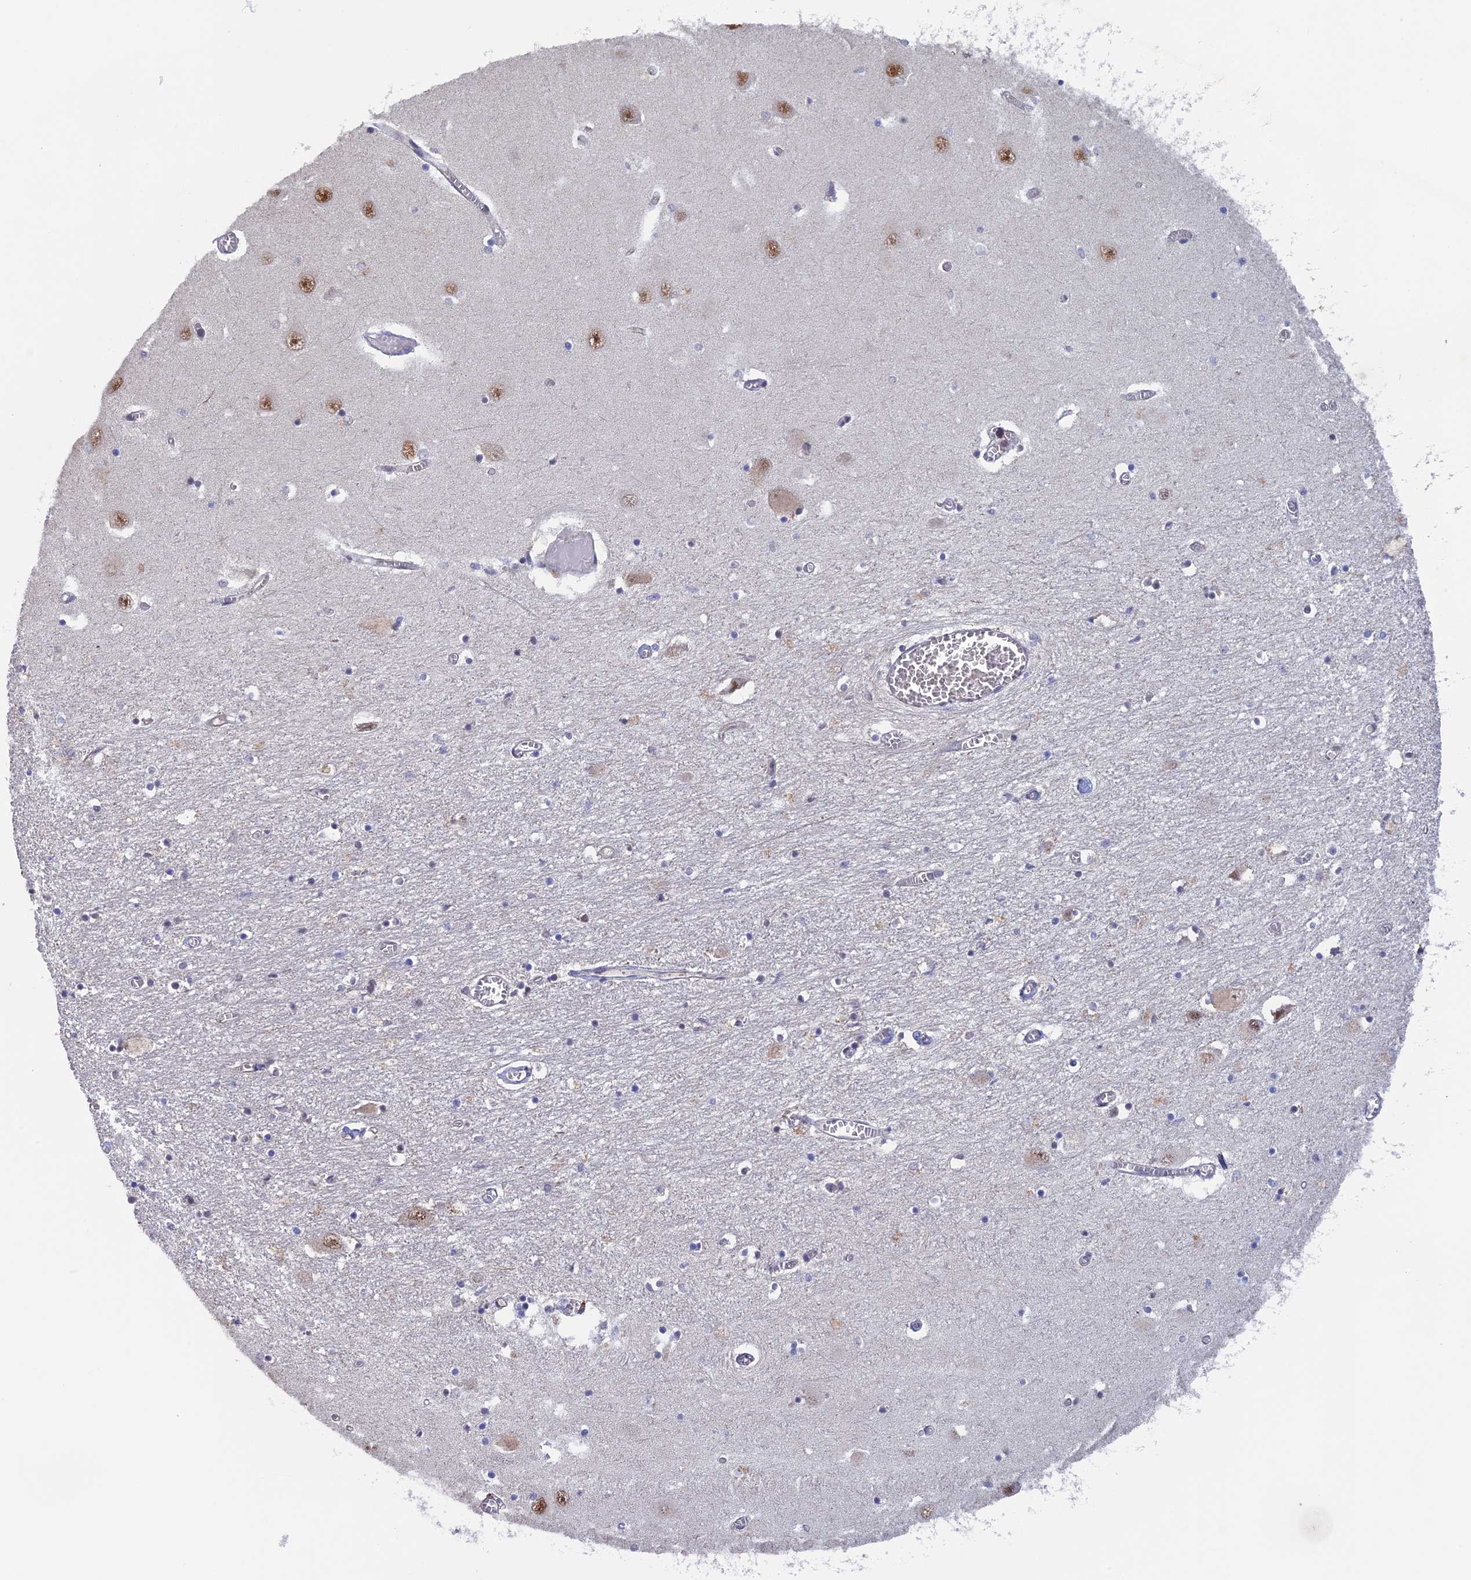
{"staining": {"intensity": "negative", "quantity": "none", "location": "none"}, "tissue": "hippocampus", "cell_type": "Glial cells", "image_type": "normal", "snomed": [{"axis": "morphology", "description": "Normal tissue, NOS"}, {"axis": "topography", "description": "Hippocampus"}], "caption": "A micrograph of hippocampus stained for a protein exhibits no brown staining in glial cells.", "gene": "FAM98C", "patient": {"sex": "male", "age": 70}}